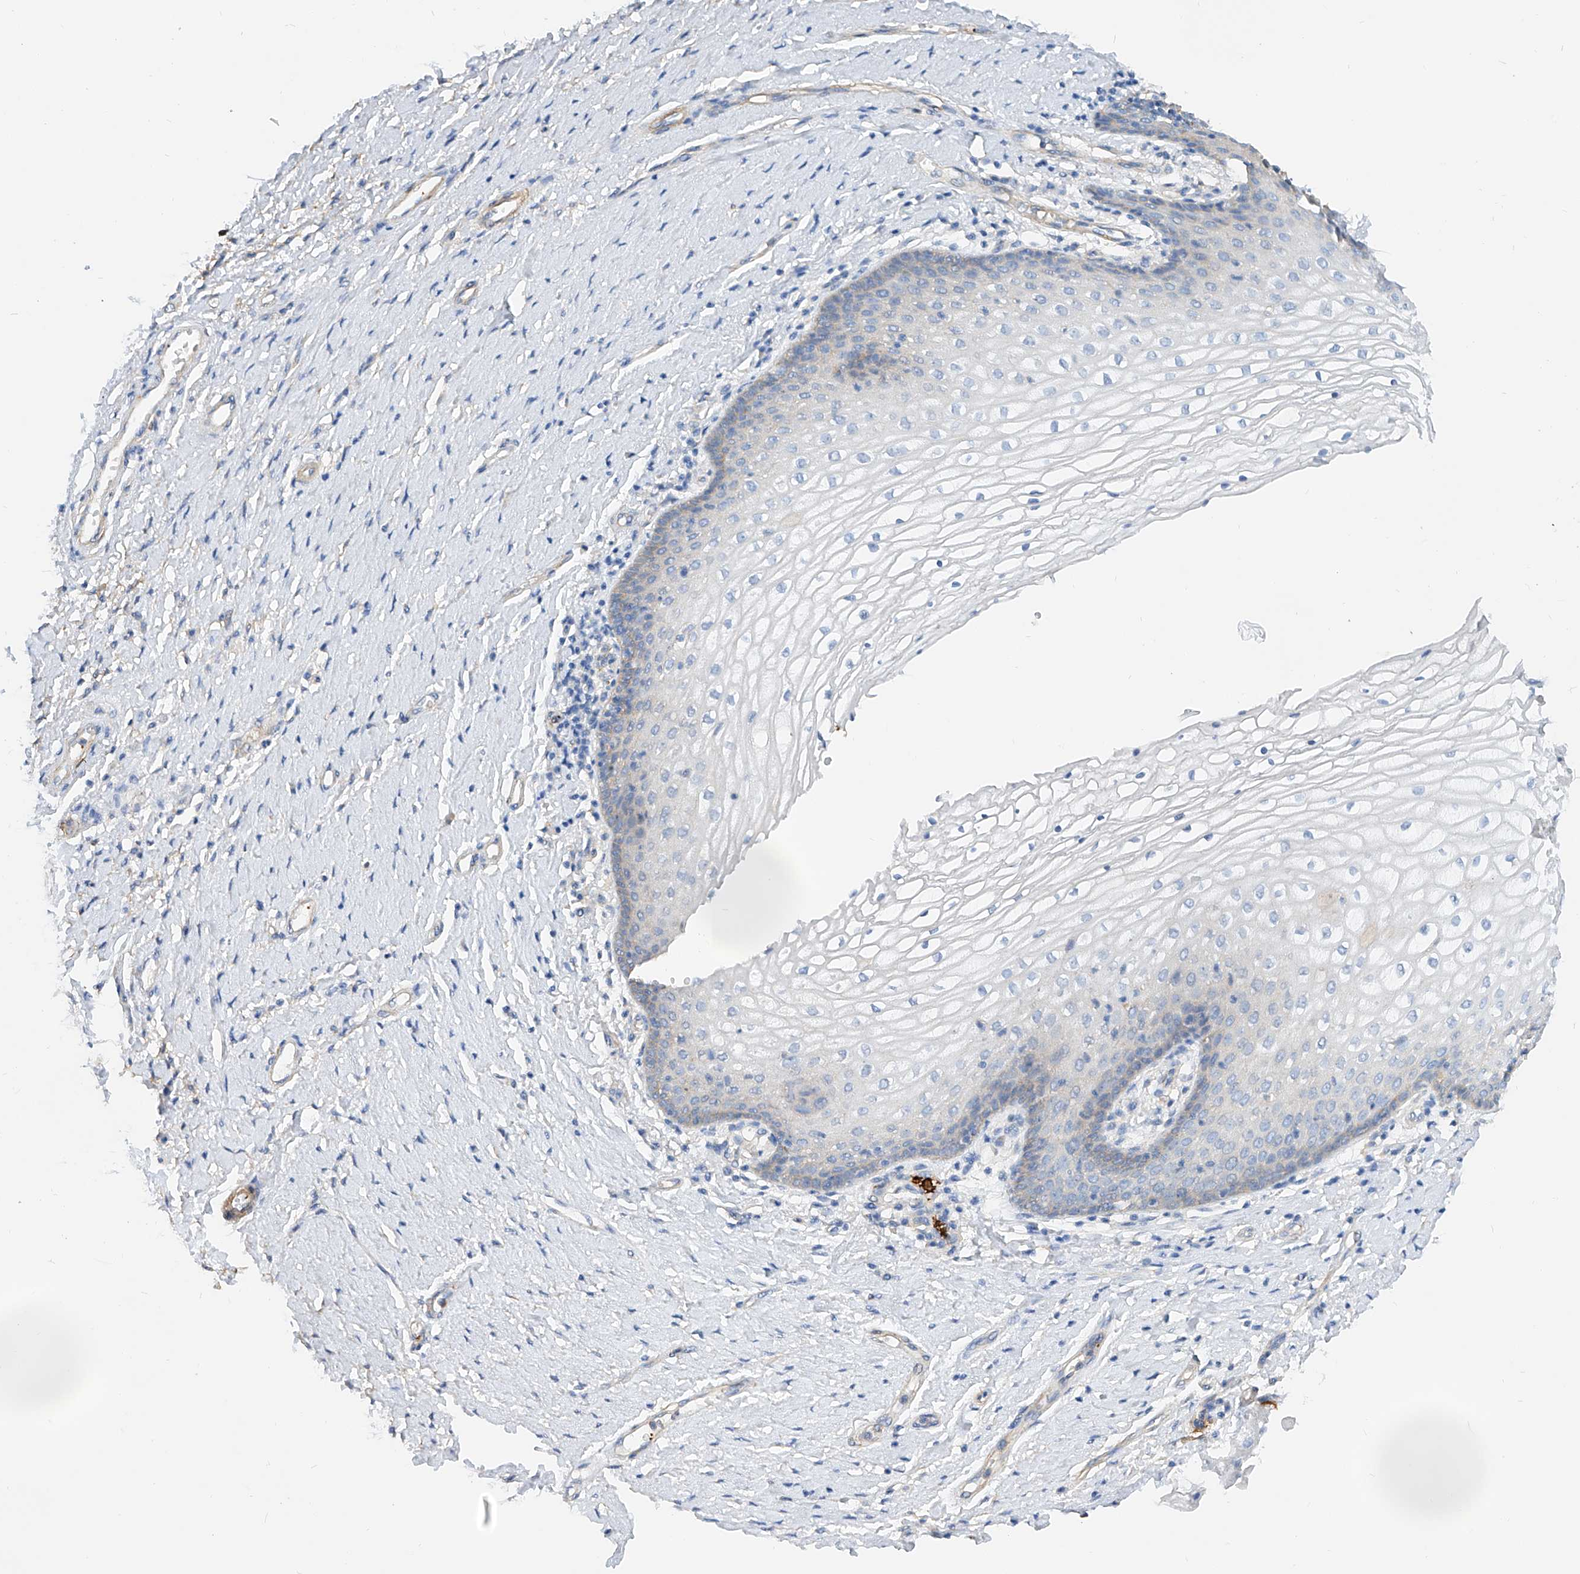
{"staining": {"intensity": "negative", "quantity": "none", "location": "none"}, "tissue": "vagina", "cell_type": "Squamous epithelial cells", "image_type": "normal", "snomed": [{"axis": "morphology", "description": "Normal tissue, NOS"}, {"axis": "topography", "description": "Vagina"}], "caption": "A micrograph of human vagina is negative for staining in squamous epithelial cells. Nuclei are stained in blue.", "gene": "TAS2R60", "patient": {"sex": "female", "age": 60}}